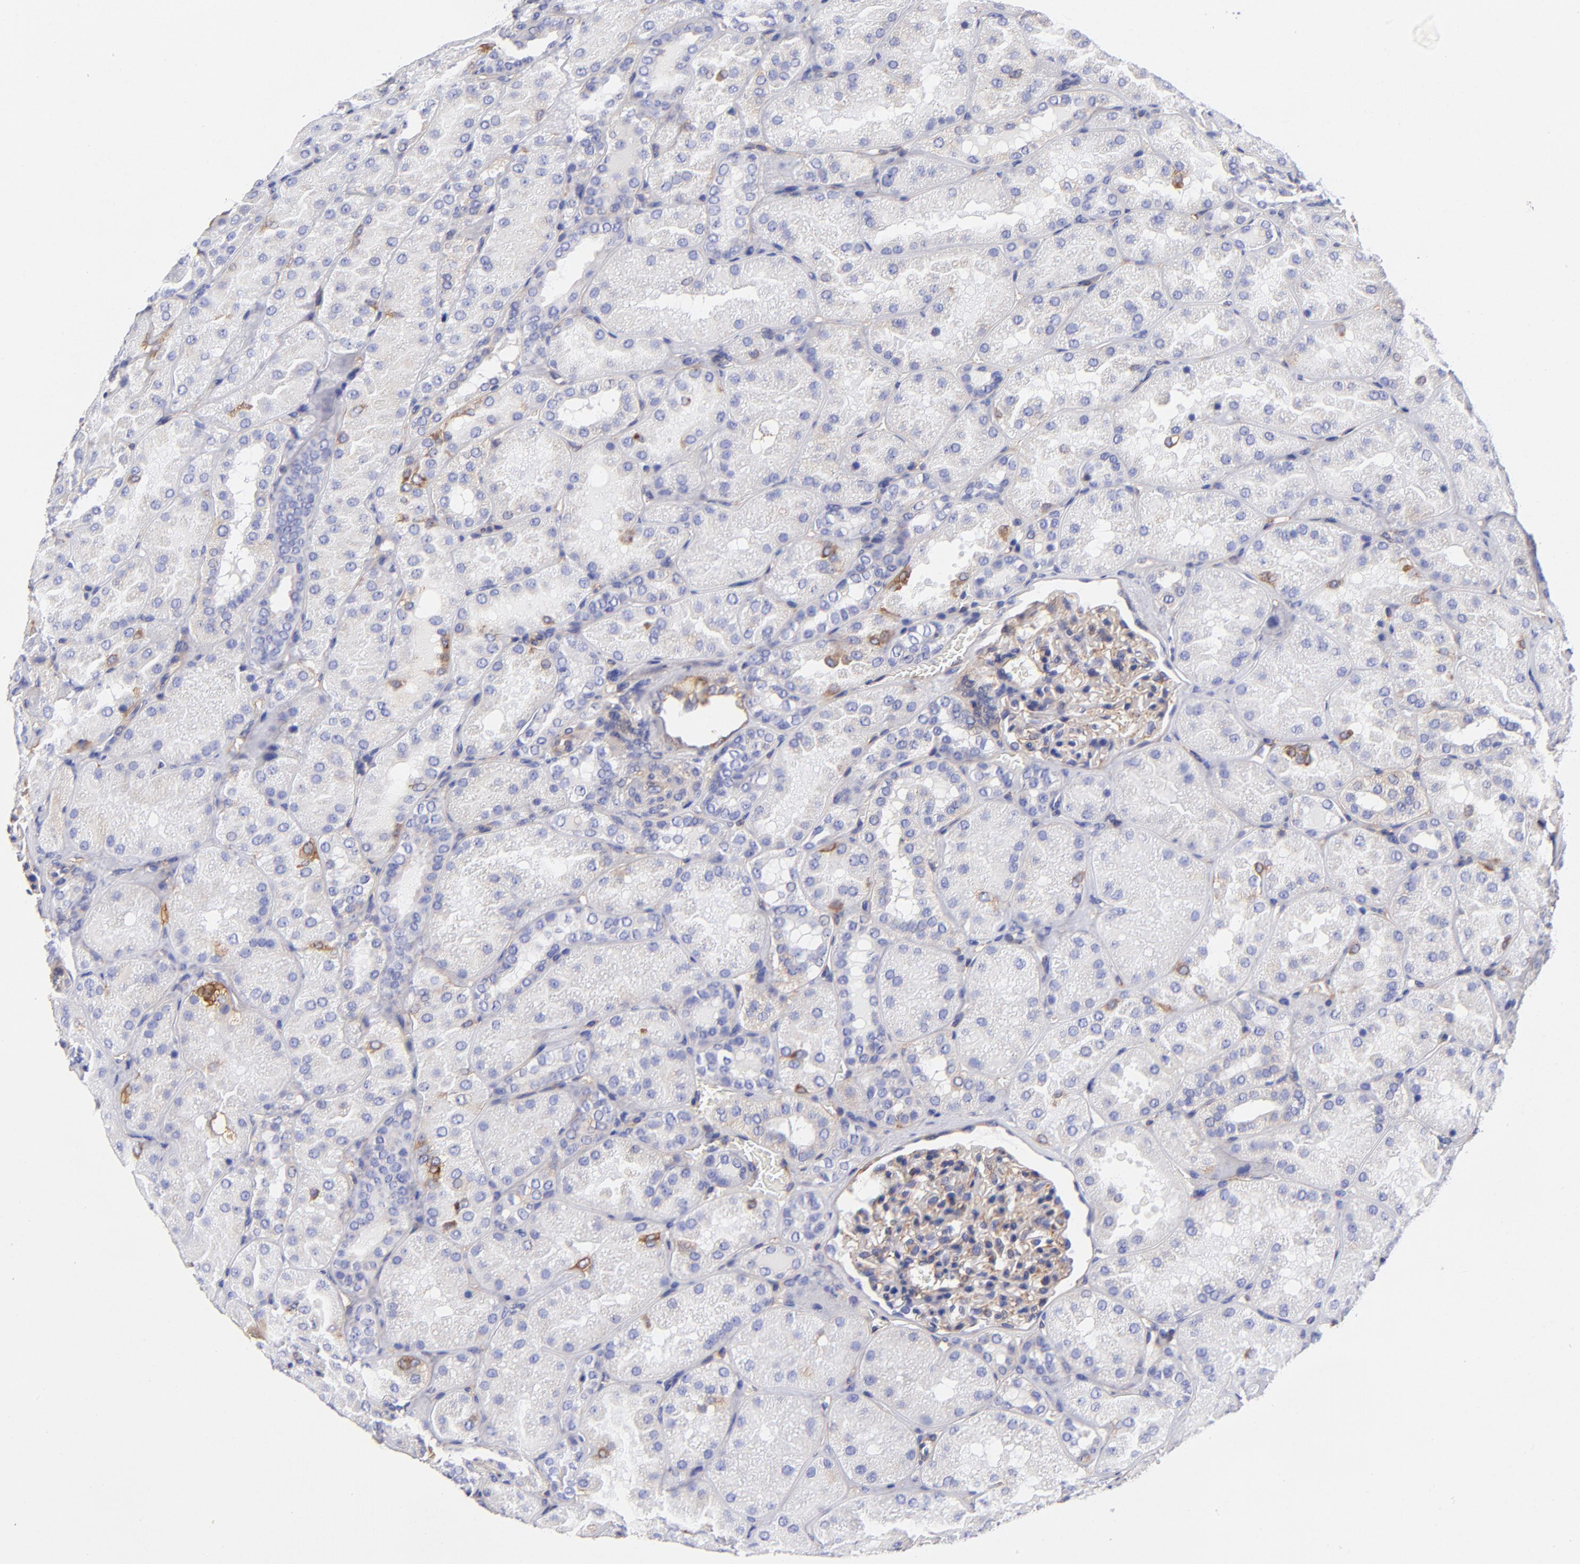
{"staining": {"intensity": "weak", "quantity": "<25%", "location": "cytoplasmic/membranous"}, "tissue": "kidney", "cell_type": "Cells in glomeruli", "image_type": "normal", "snomed": [{"axis": "morphology", "description": "Normal tissue, NOS"}, {"axis": "topography", "description": "Kidney"}], "caption": "Immunohistochemical staining of unremarkable human kidney demonstrates no significant staining in cells in glomeruli.", "gene": "PPFIBP1", "patient": {"sex": "male", "age": 28}}